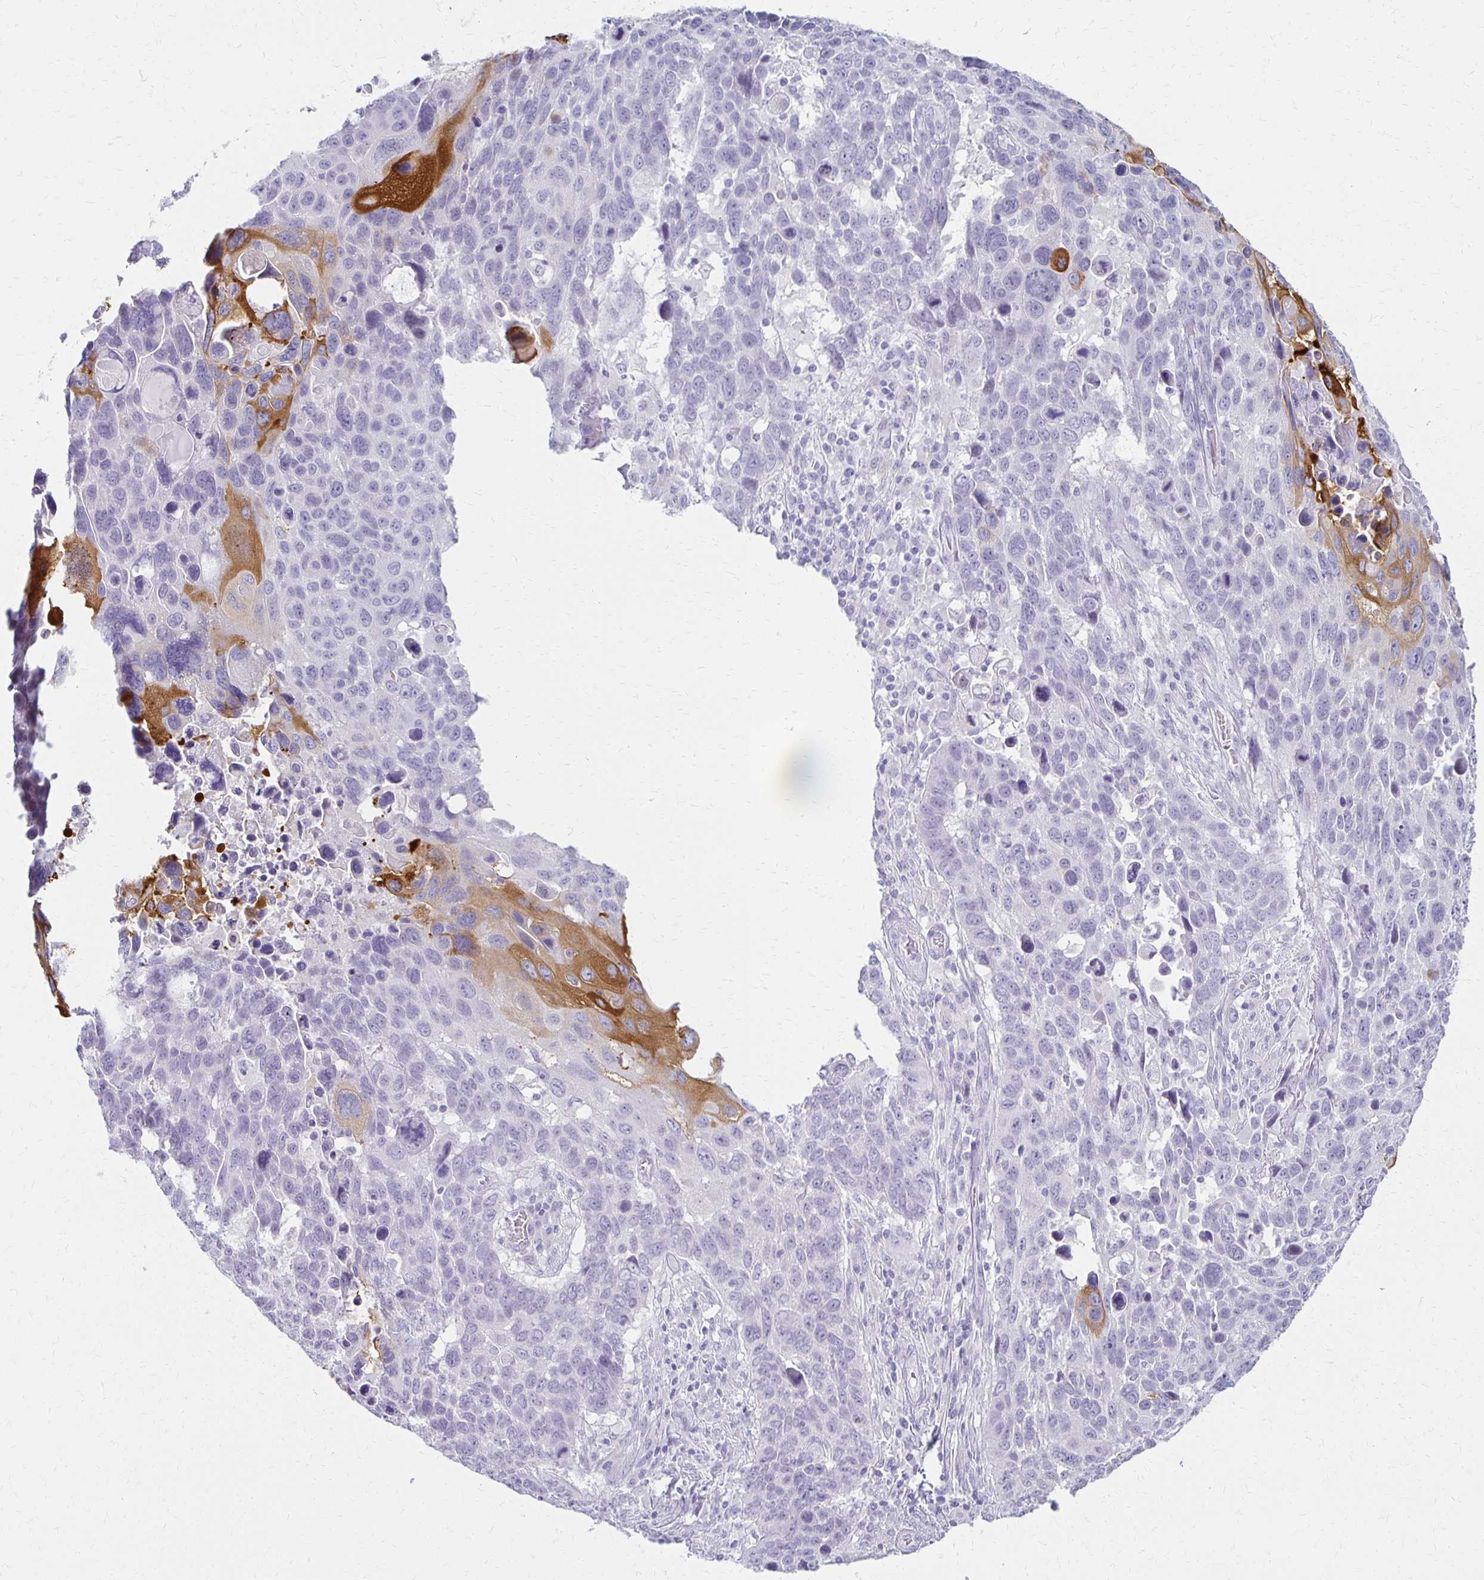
{"staining": {"intensity": "strong", "quantity": "<25%", "location": "cytoplasmic/membranous"}, "tissue": "lung cancer", "cell_type": "Tumor cells", "image_type": "cancer", "snomed": [{"axis": "morphology", "description": "Squamous cell carcinoma, NOS"}, {"axis": "topography", "description": "Lung"}], "caption": "A brown stain highlights strong cytoplasmic/membranous expression of a protein in human lung cancer tumor cells.", "gene": "IVL", "patient": {"sex": "male", "age": 68}}